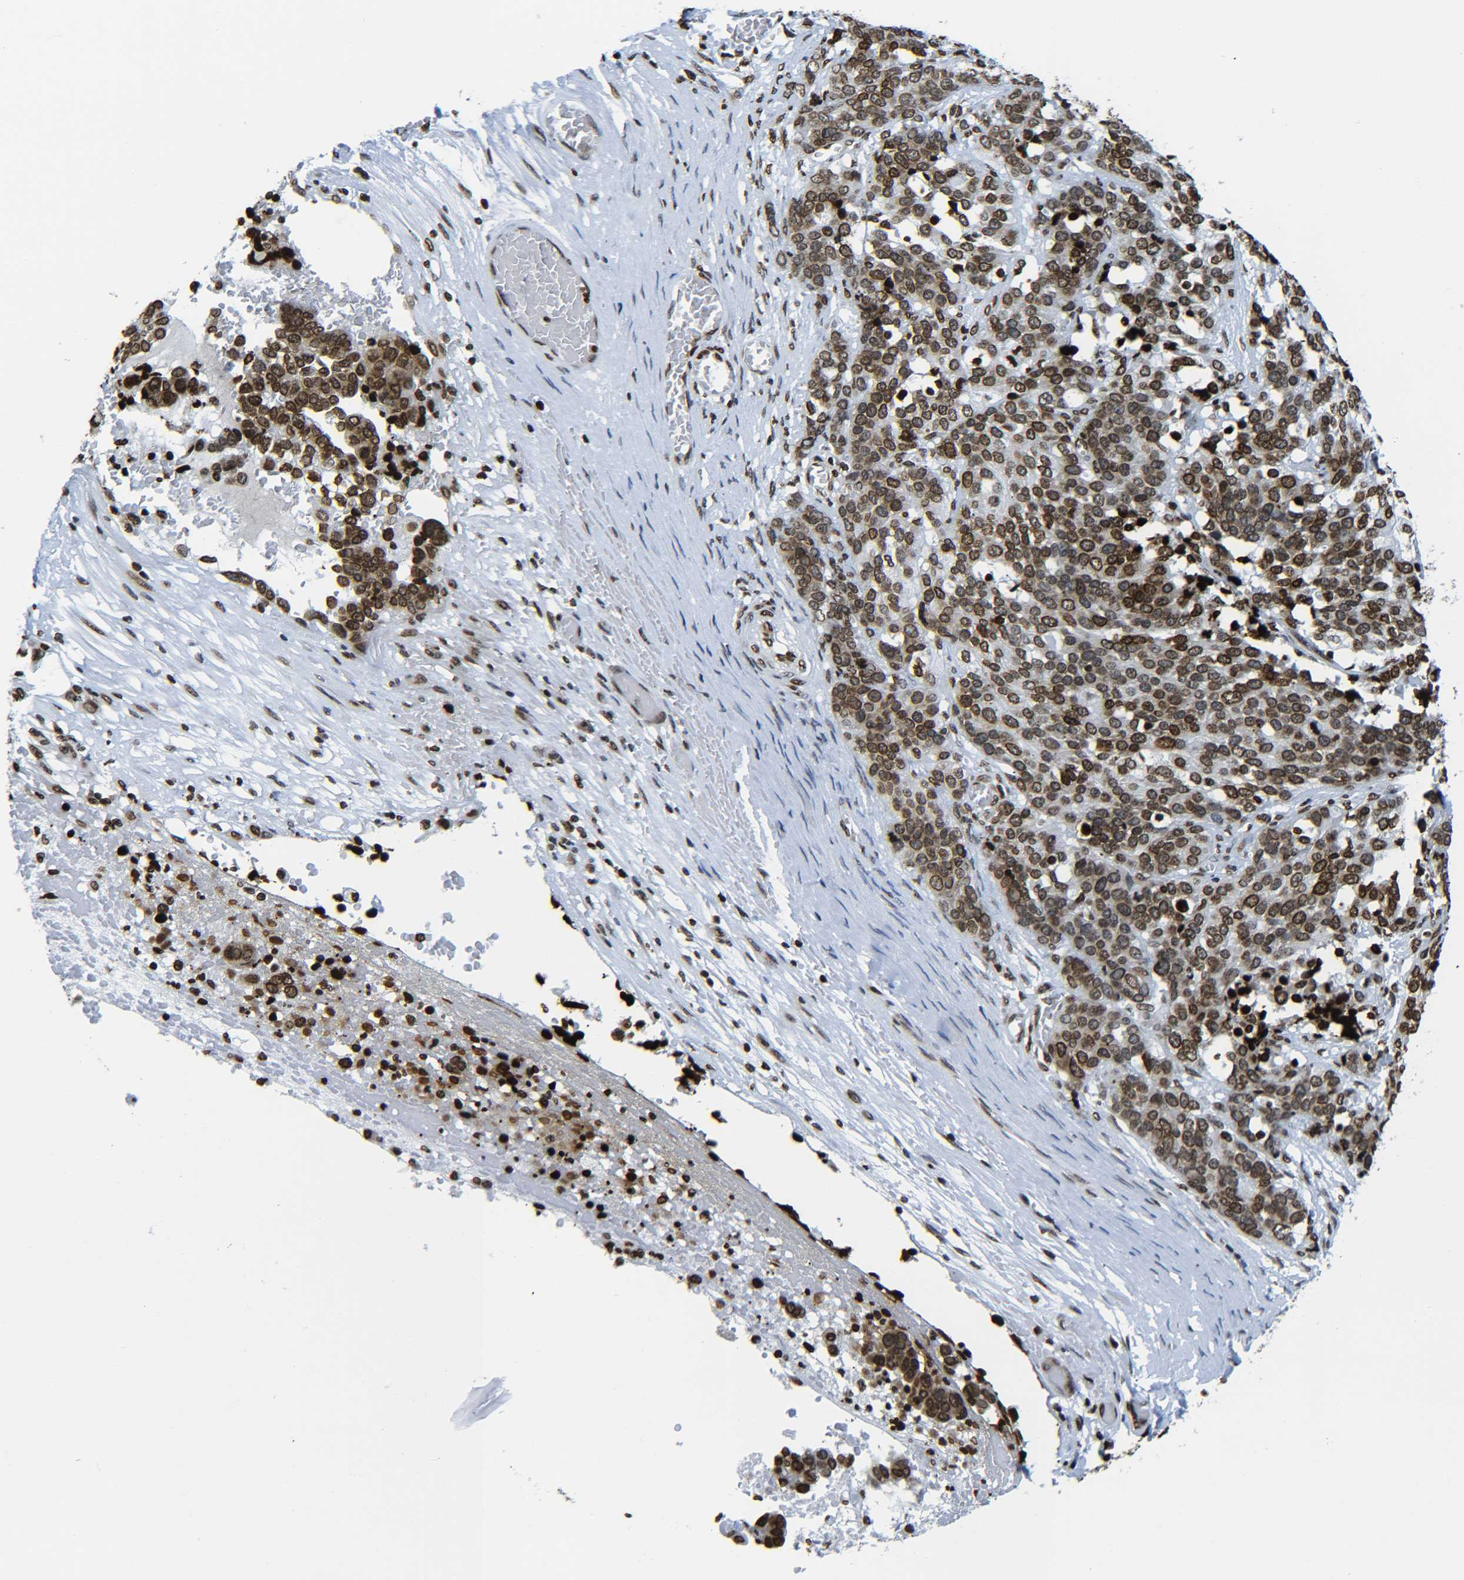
{"staining": {"intensity": "moderate", "quantity": ">75%", "location": "nuclear"}, "tissue": "ovarian cancer", "cell_type": "Tumor cells", "image_type": "cancer", "snomed": [{"axis": "morphology", "description": "Cystadenocarcinoma, serous, NOS"}, {"axis": "topography", "description": "Ovary"}], "caption": "This is a micrograph of immunohistochemistry staining of ovarian cancer (serous cystadenocarcinoma), which shows moderate positivity in the nuclear of tumor cells.", "gene": "H2AX", "patient": {"sex": "female", "age": 44}}